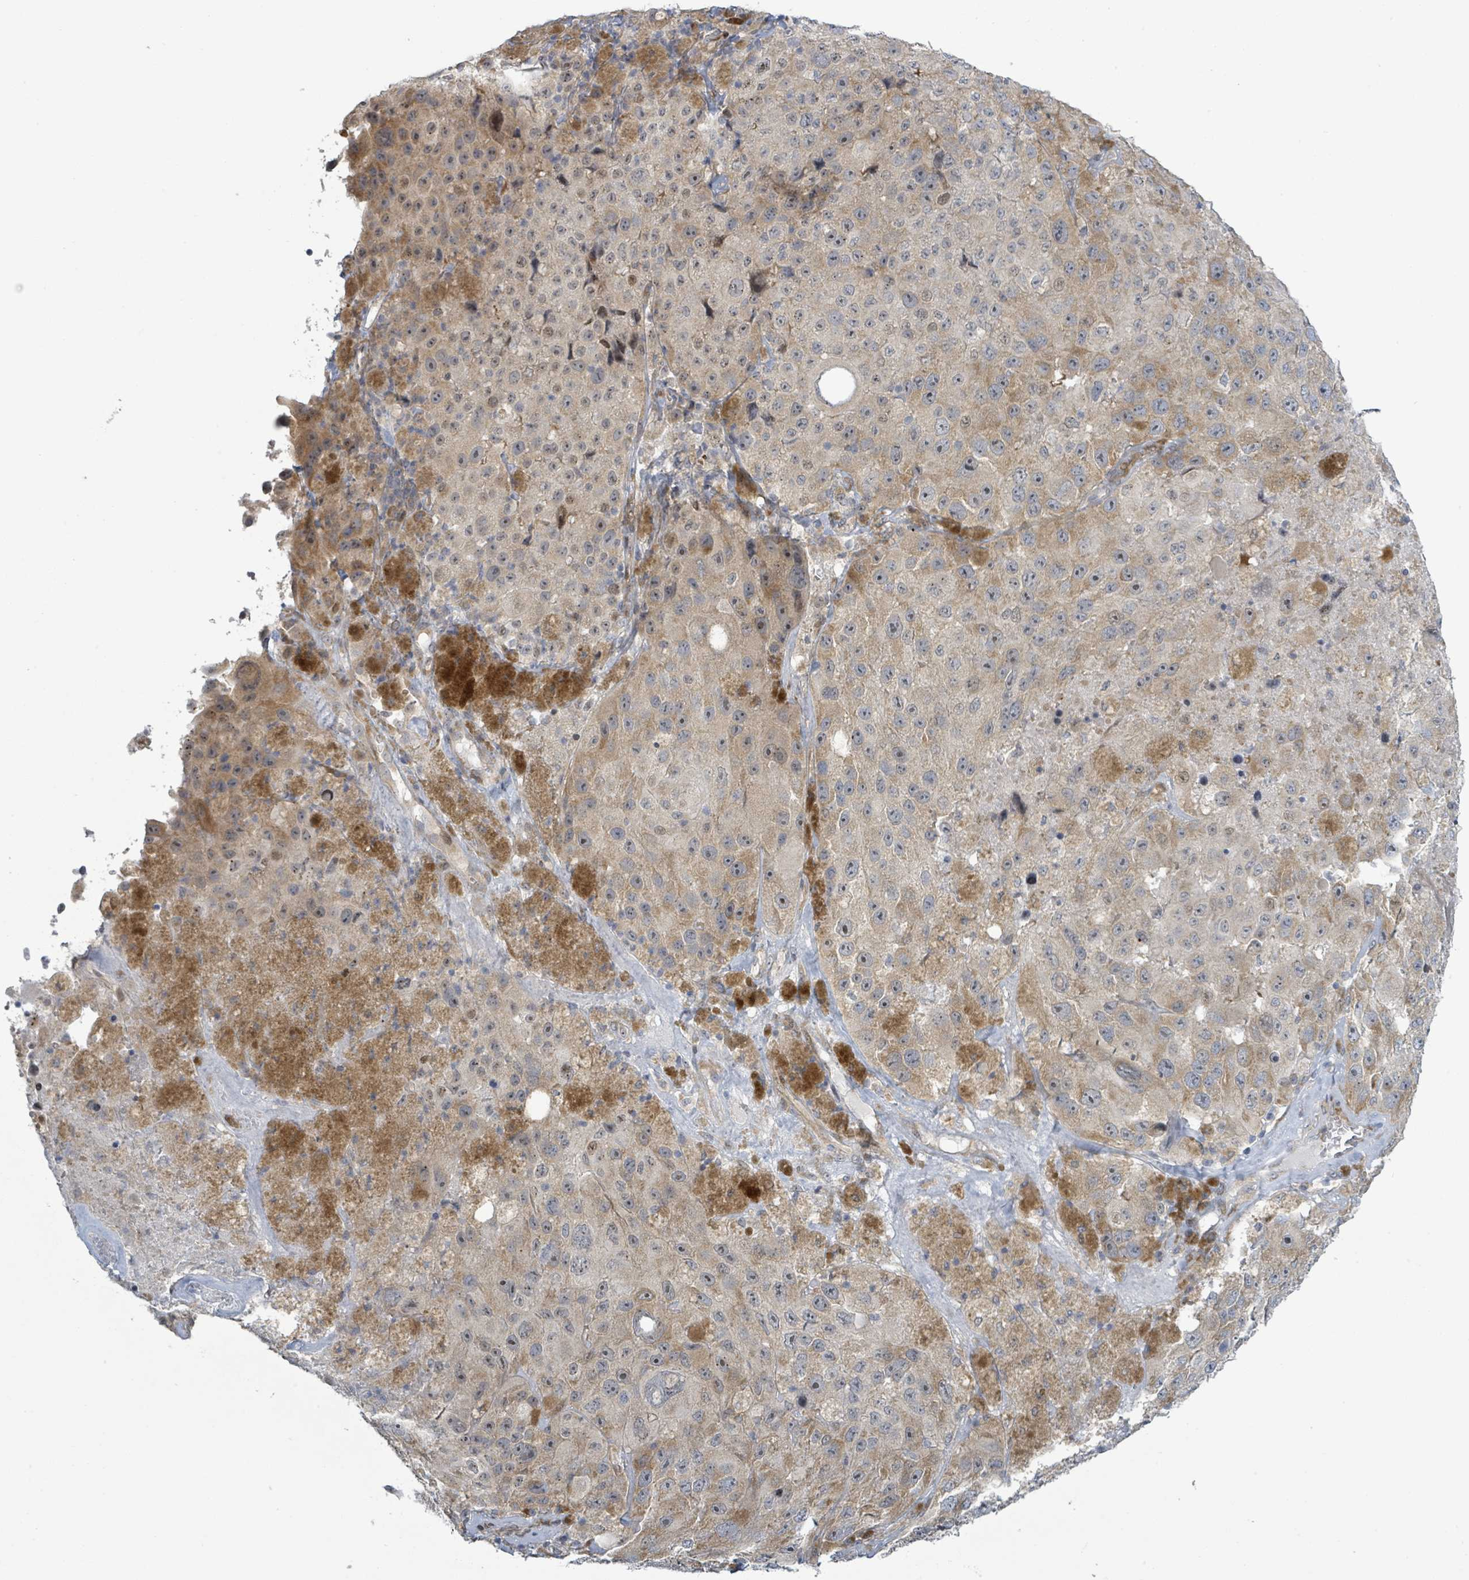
{"staining": {"intensity": "weak", "quantity": "<25%", "location": "cytoplasmic/membranous"}, "tissue": "melanoma", "cell_type": "Tumor cells", "image_type": "cancer", "snomed": [{"axis": "morphology", "description": "Malignant melanoma, Metastatic site"}, {"axis": "topography", "description": "Lymph node"}], "caption": "IHC image of human melanoma stained for a protein (brown), which reveals no staining in tumor cells.", "gene": "RPL32", "patient": {"sex": "male", "age": 62}}